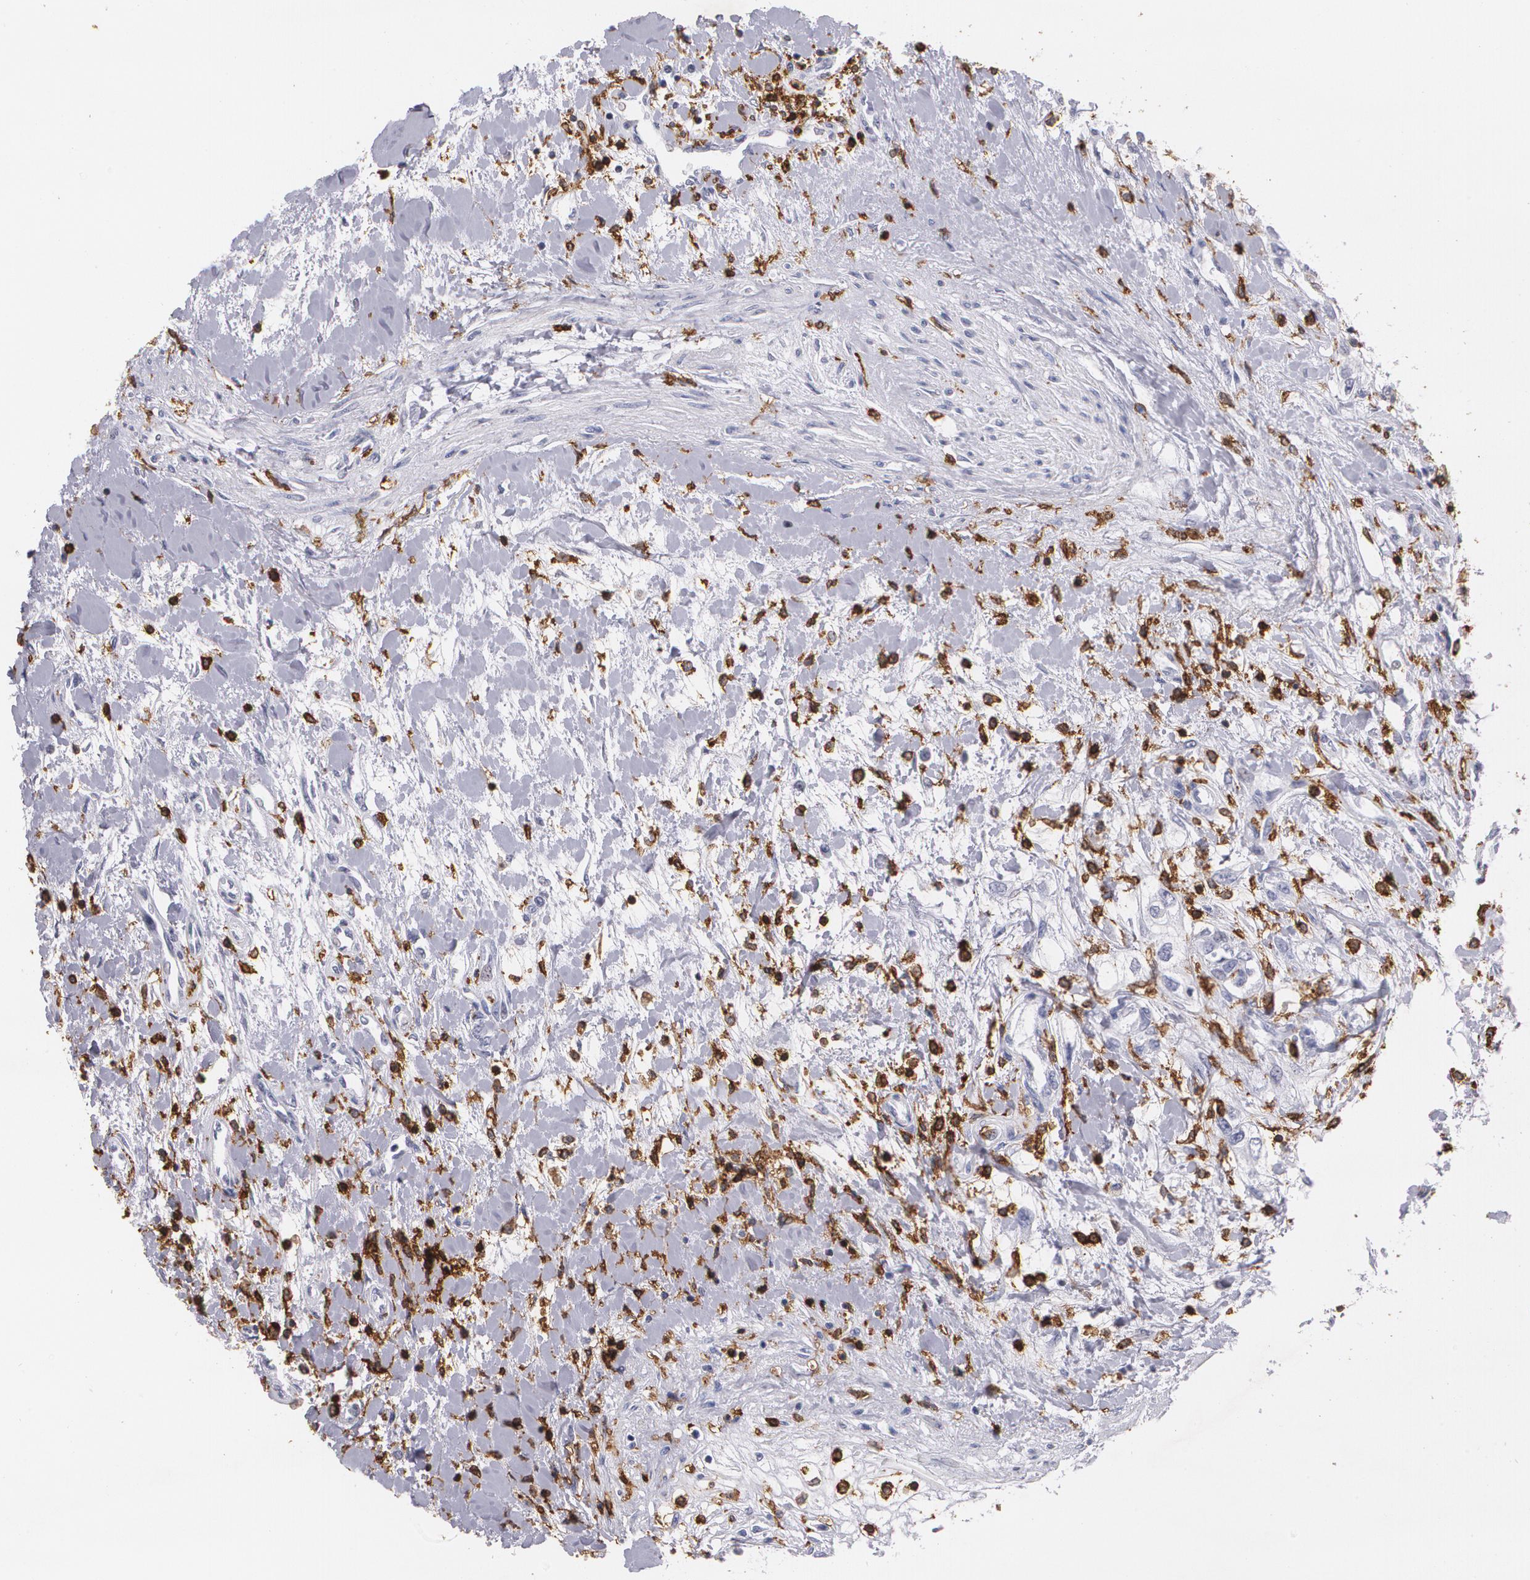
{"staining": {"intensity": "negative", "quantity": "none", "location": "none"}, "tissue": "renal cancer", "cell_type": "Tumor cells", "image_type": "cancer", "snomed": [{"axis": "morphology", "description": "Adenocarcinoma, NOS"}, {"axis": "topography", "description": "Kidney"}], "caption": "Immunohistochemistry of renal adenocarcinoma displays no expression in tumor cells.", "gene": "PTPRC", "patient": {"sex": "male", "age": 57}}